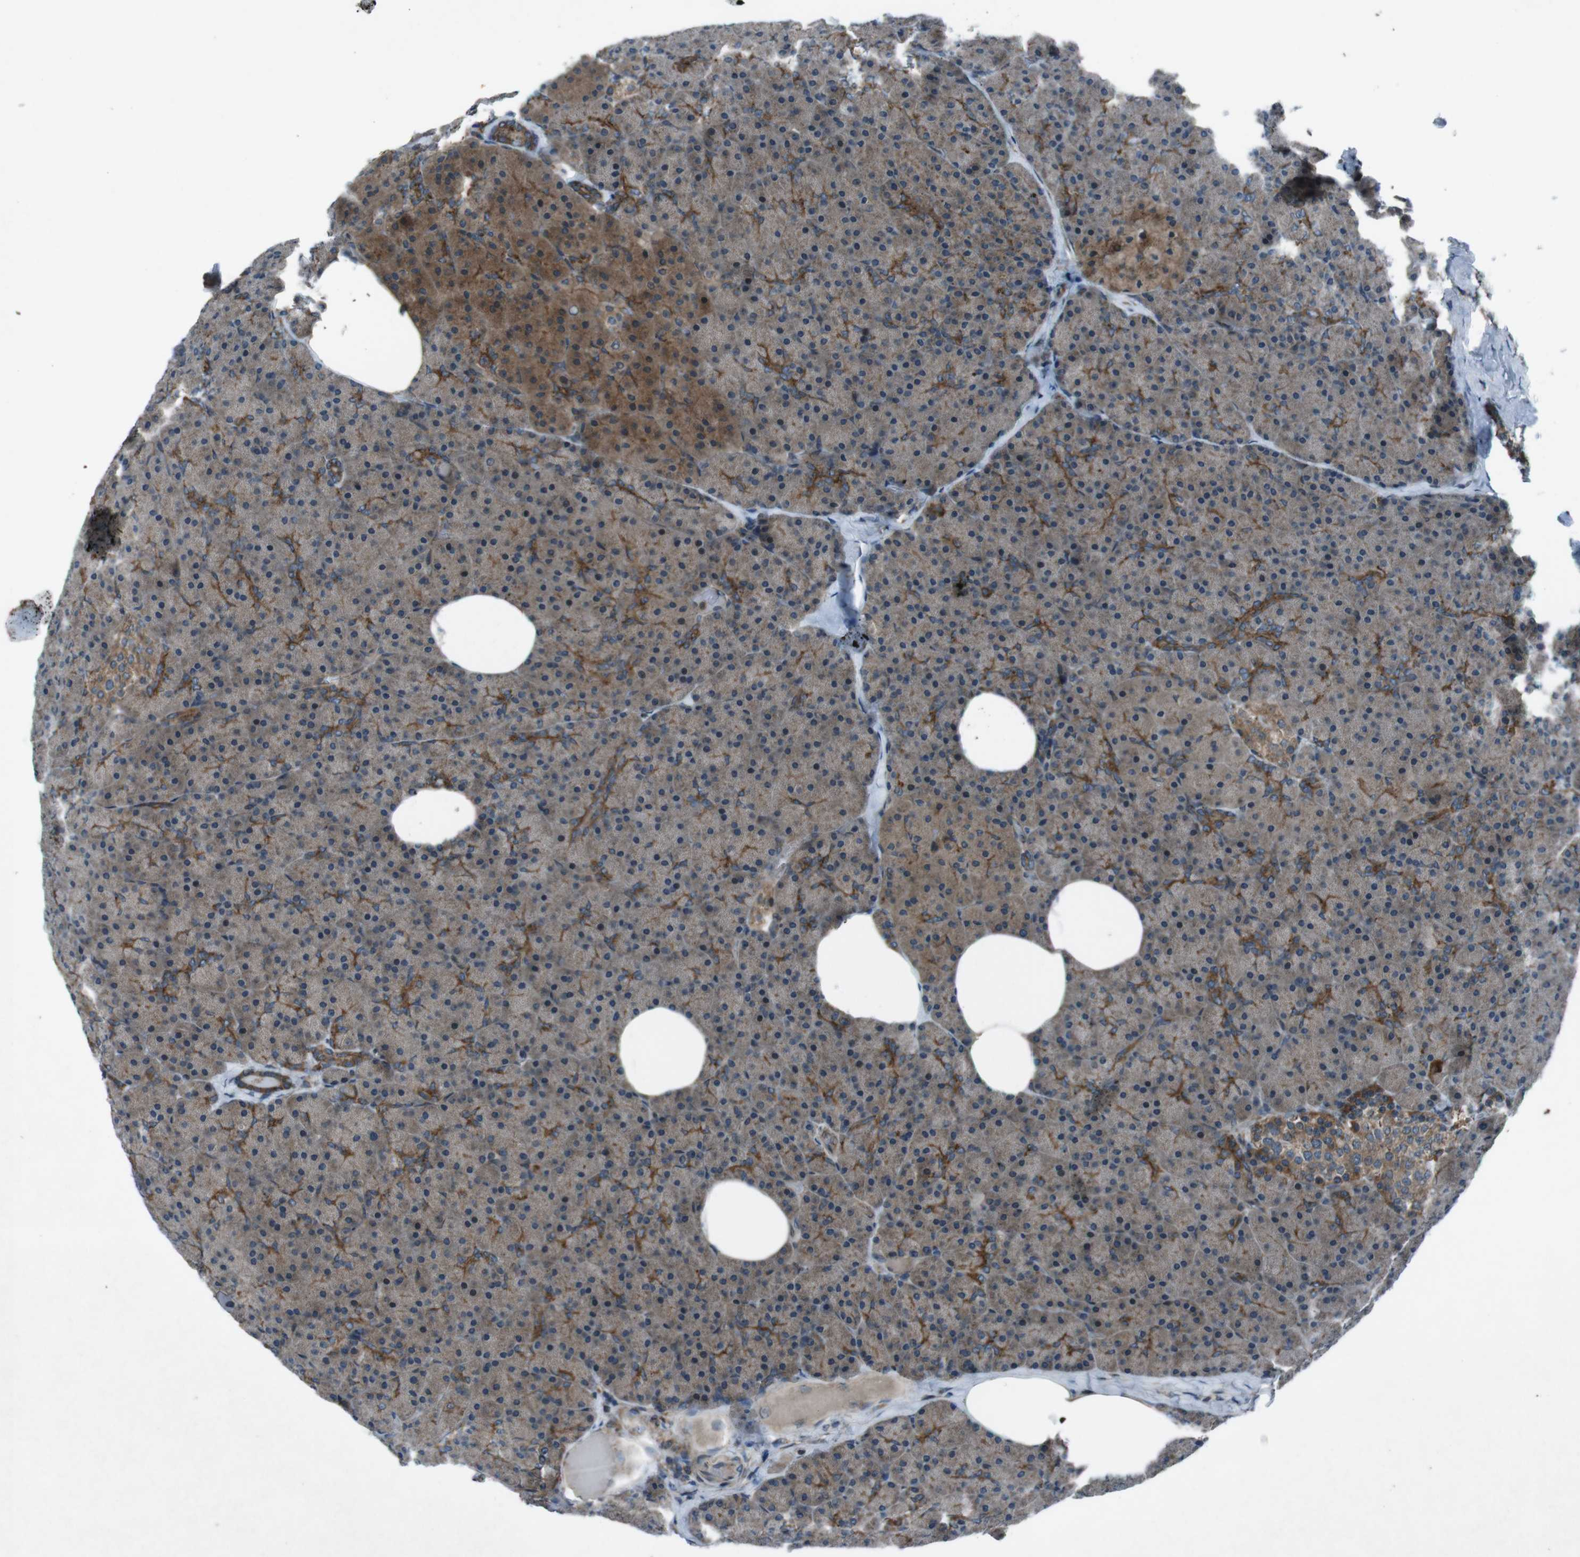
{"staining": {"intensity": "moderate", "quantity": ">75%", "location": "cytoplasmic/membranous"}, "tissue": "pancreas", "cell_type": "Exocrine glandular cells", "image_type": "normal", "snomed": [{"axis": "morphology", "description": "Normal tissue, NOS"}, {"axis": "topography", "description": "Pancreas"}], "caption": "Immunohistochemical staining of benign pancreas exhibits medium levels of moderate cytoplasmic/membranous positivity in about >75% of exocrine glandular cells.", "gene": "SLC27A4", "patient": {"sex": "female", "age": 35}}